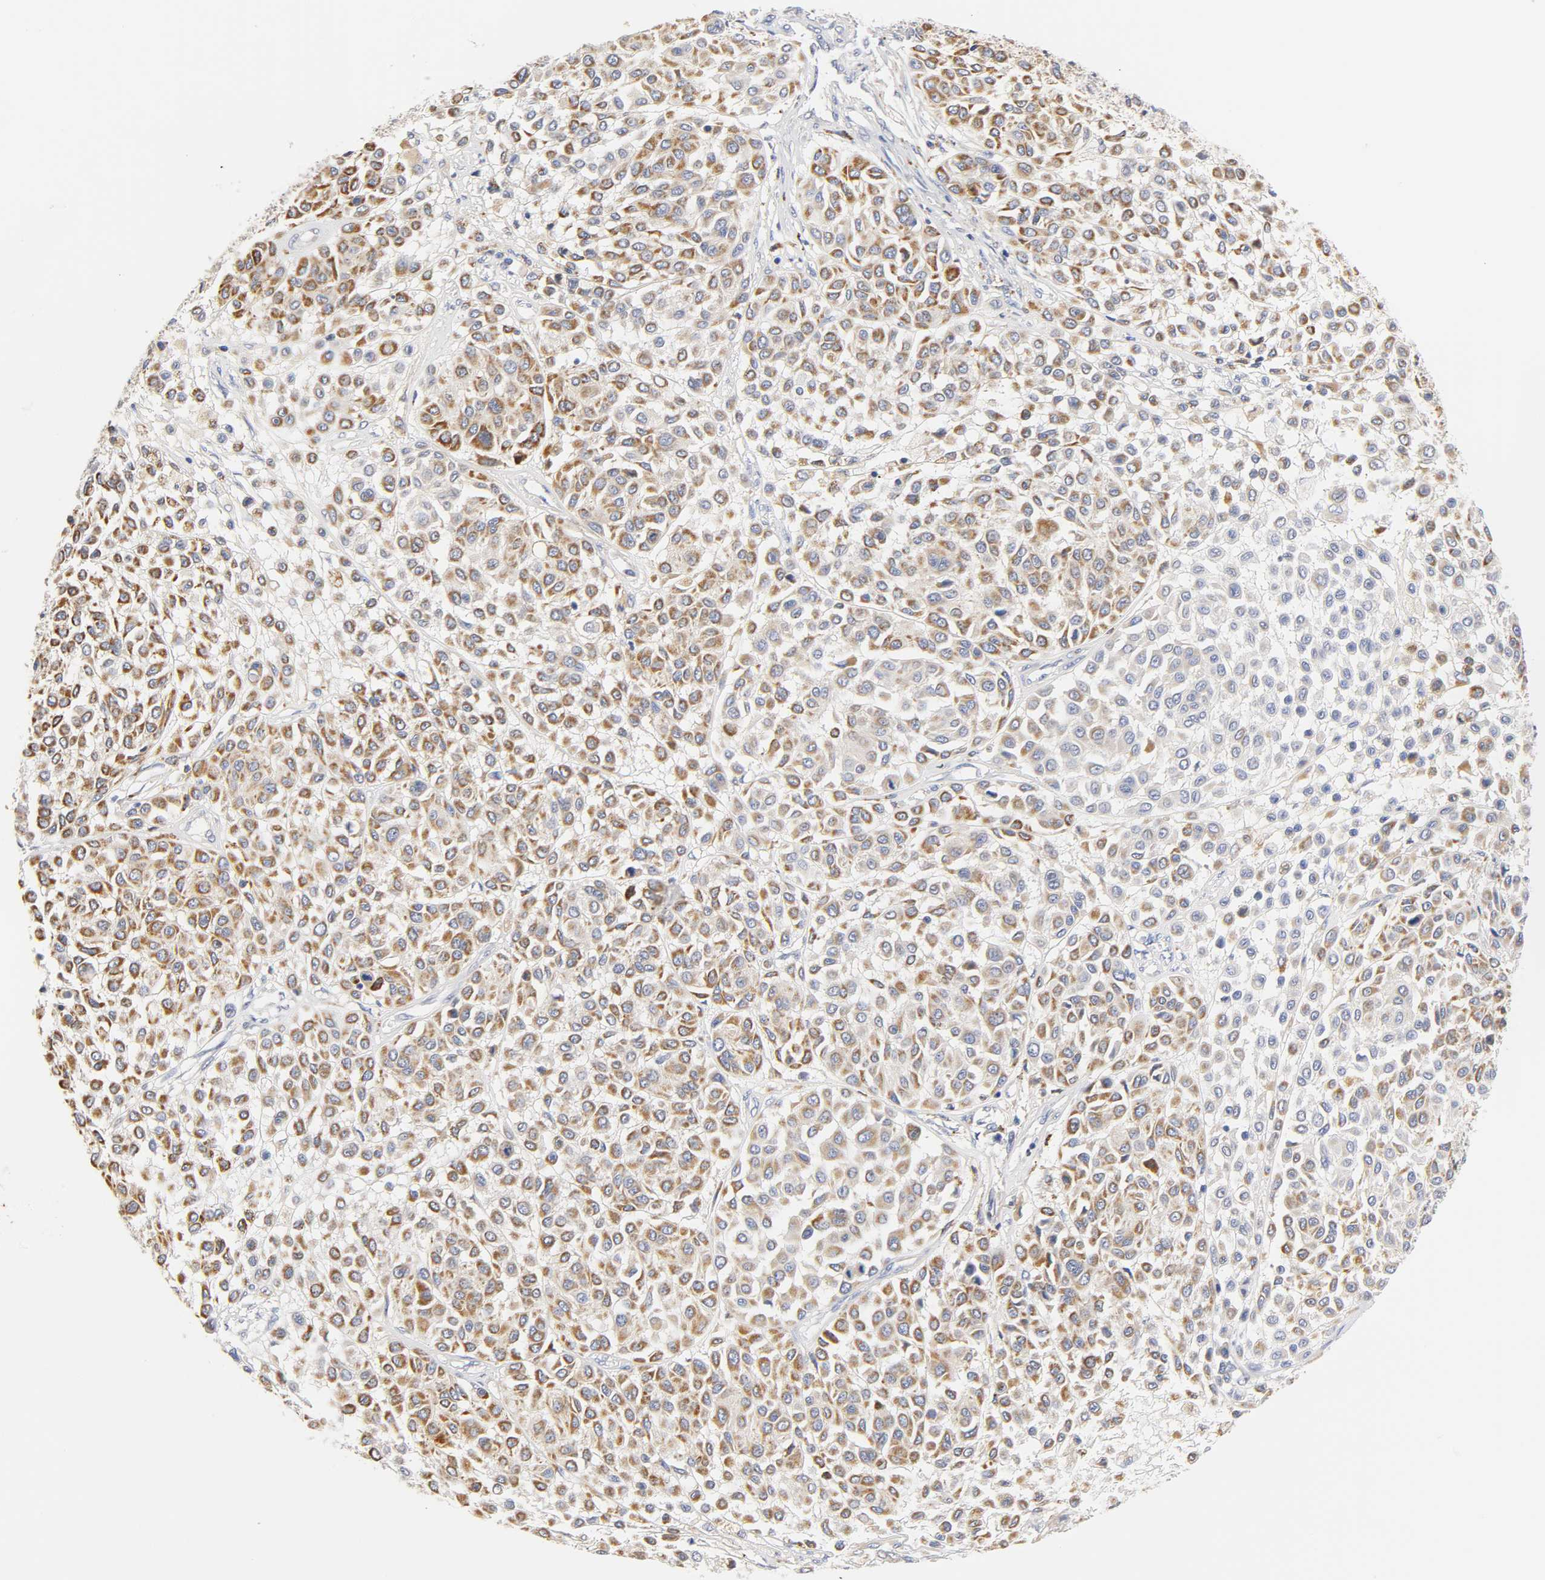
{"staining": {"intensity": "strong", "quantity": ">75%", "location": "cytoplasmic/membranous"}, "tissue": "melanoma", "cell_type": "Tumor cells", "image_type": "cancer", "snomed": [{"axis": "morphology", "description": "Malignant melanoma, Metastatic site"}, {"axis": "topography", "description": "Soft tissue"}], "caption": "Approximately >75% of tumor cells in human malignant melanoma (metastatic site) demonstrate strong cytoplasmic/membranous protein positivity as visualized by brown immunohistochemical staining.", "gene": "SEMA5A", "patient": {"sex": "male", "age": 41}}